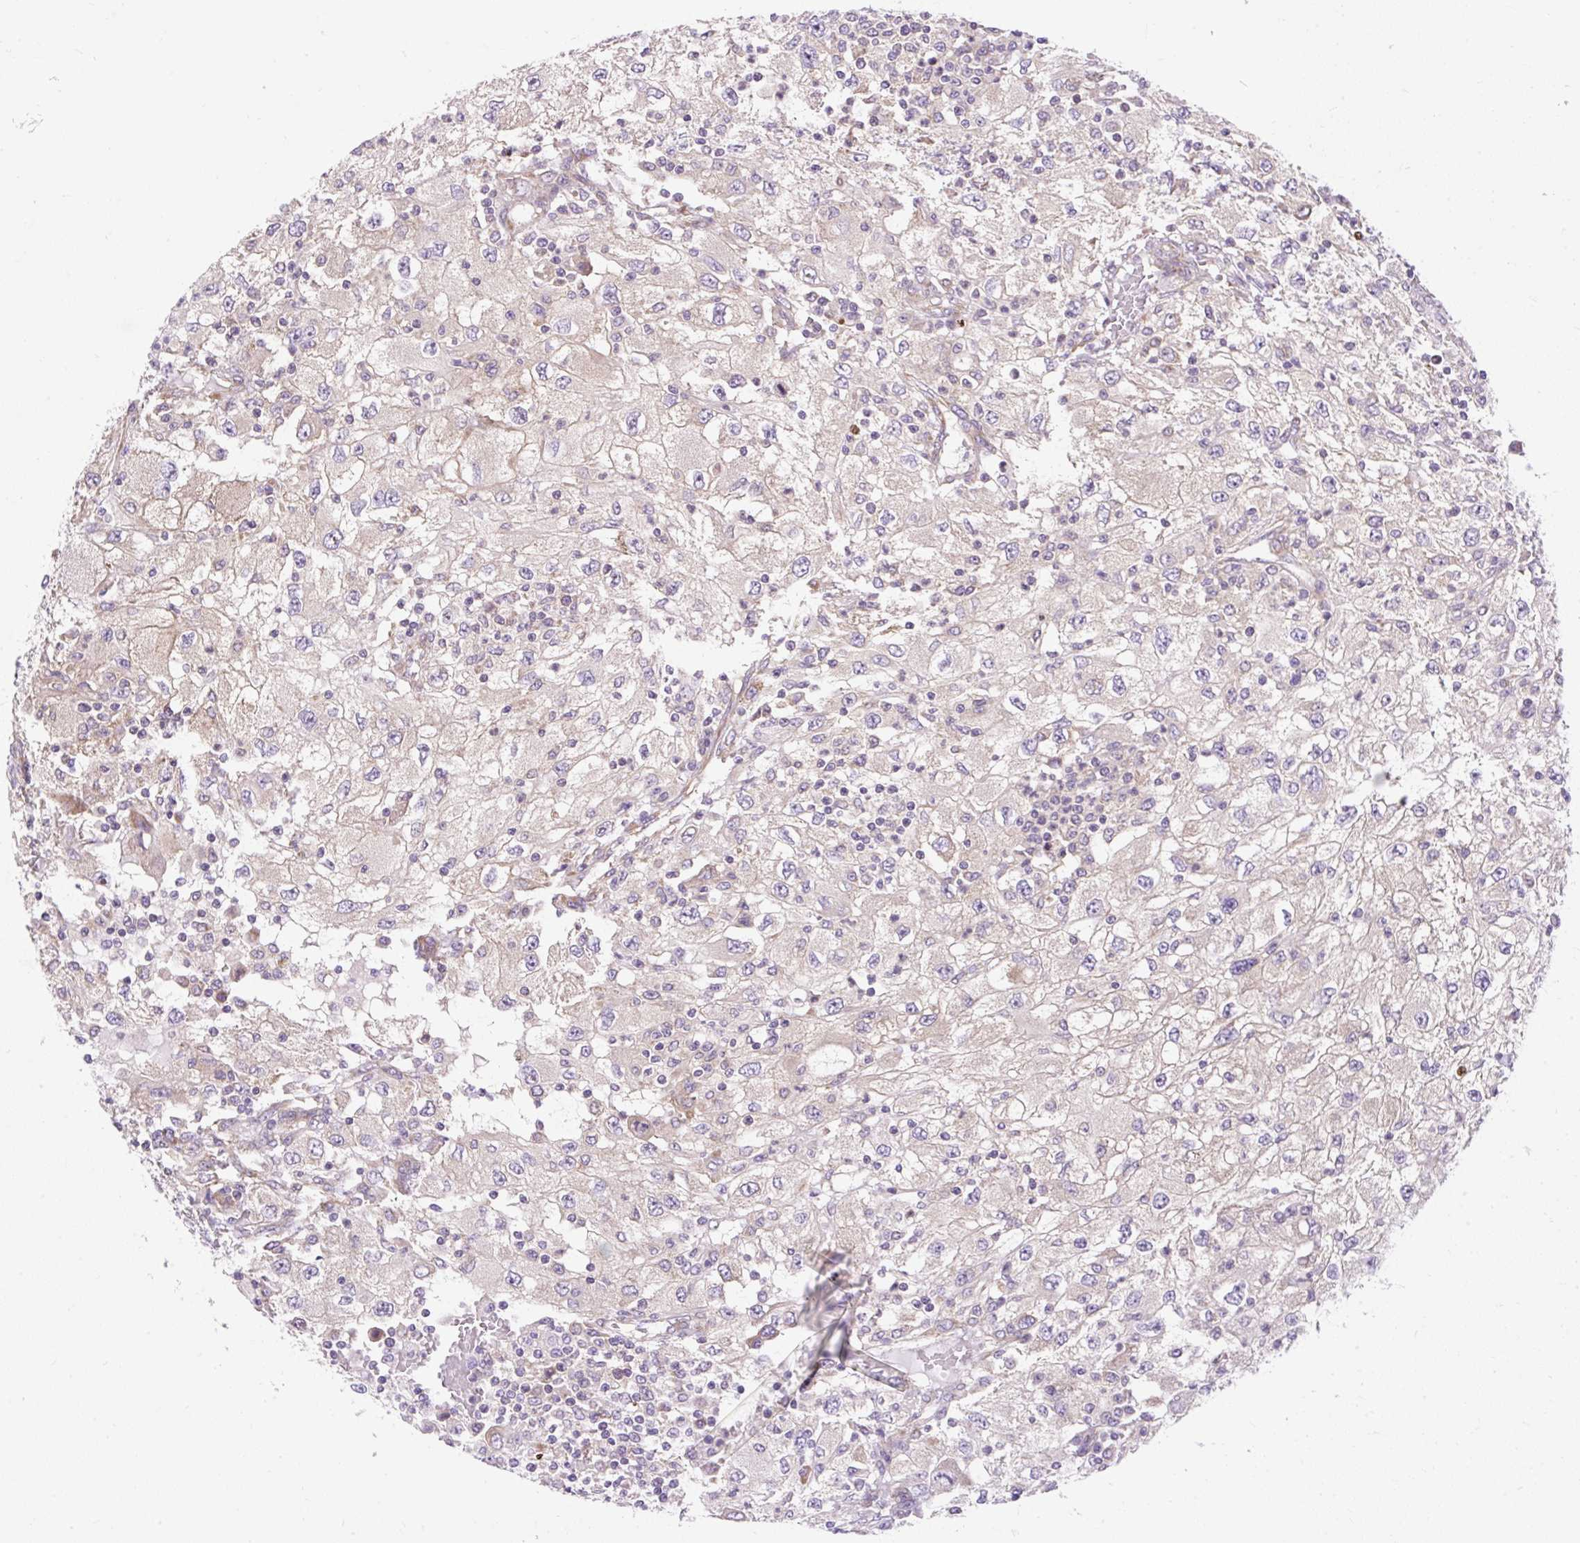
{"staining": {"intensity": "negative", "quantity": "none", "location": "none"}, "tissue": "renal cancer", "cell_type": "Tumor cells", "image_type": "cancer", "snomed": [{"axis": "morphology", "description": "Adenocarcinoma, NOS"}, {"axis": "topography", "description": "Kidney"}], "caption": "IHC of renal cancer (adenocarcinoma) displays no staining in tumor cells.", "gene": "GPR45", "patient": {"sex": "female", "age": 67}}